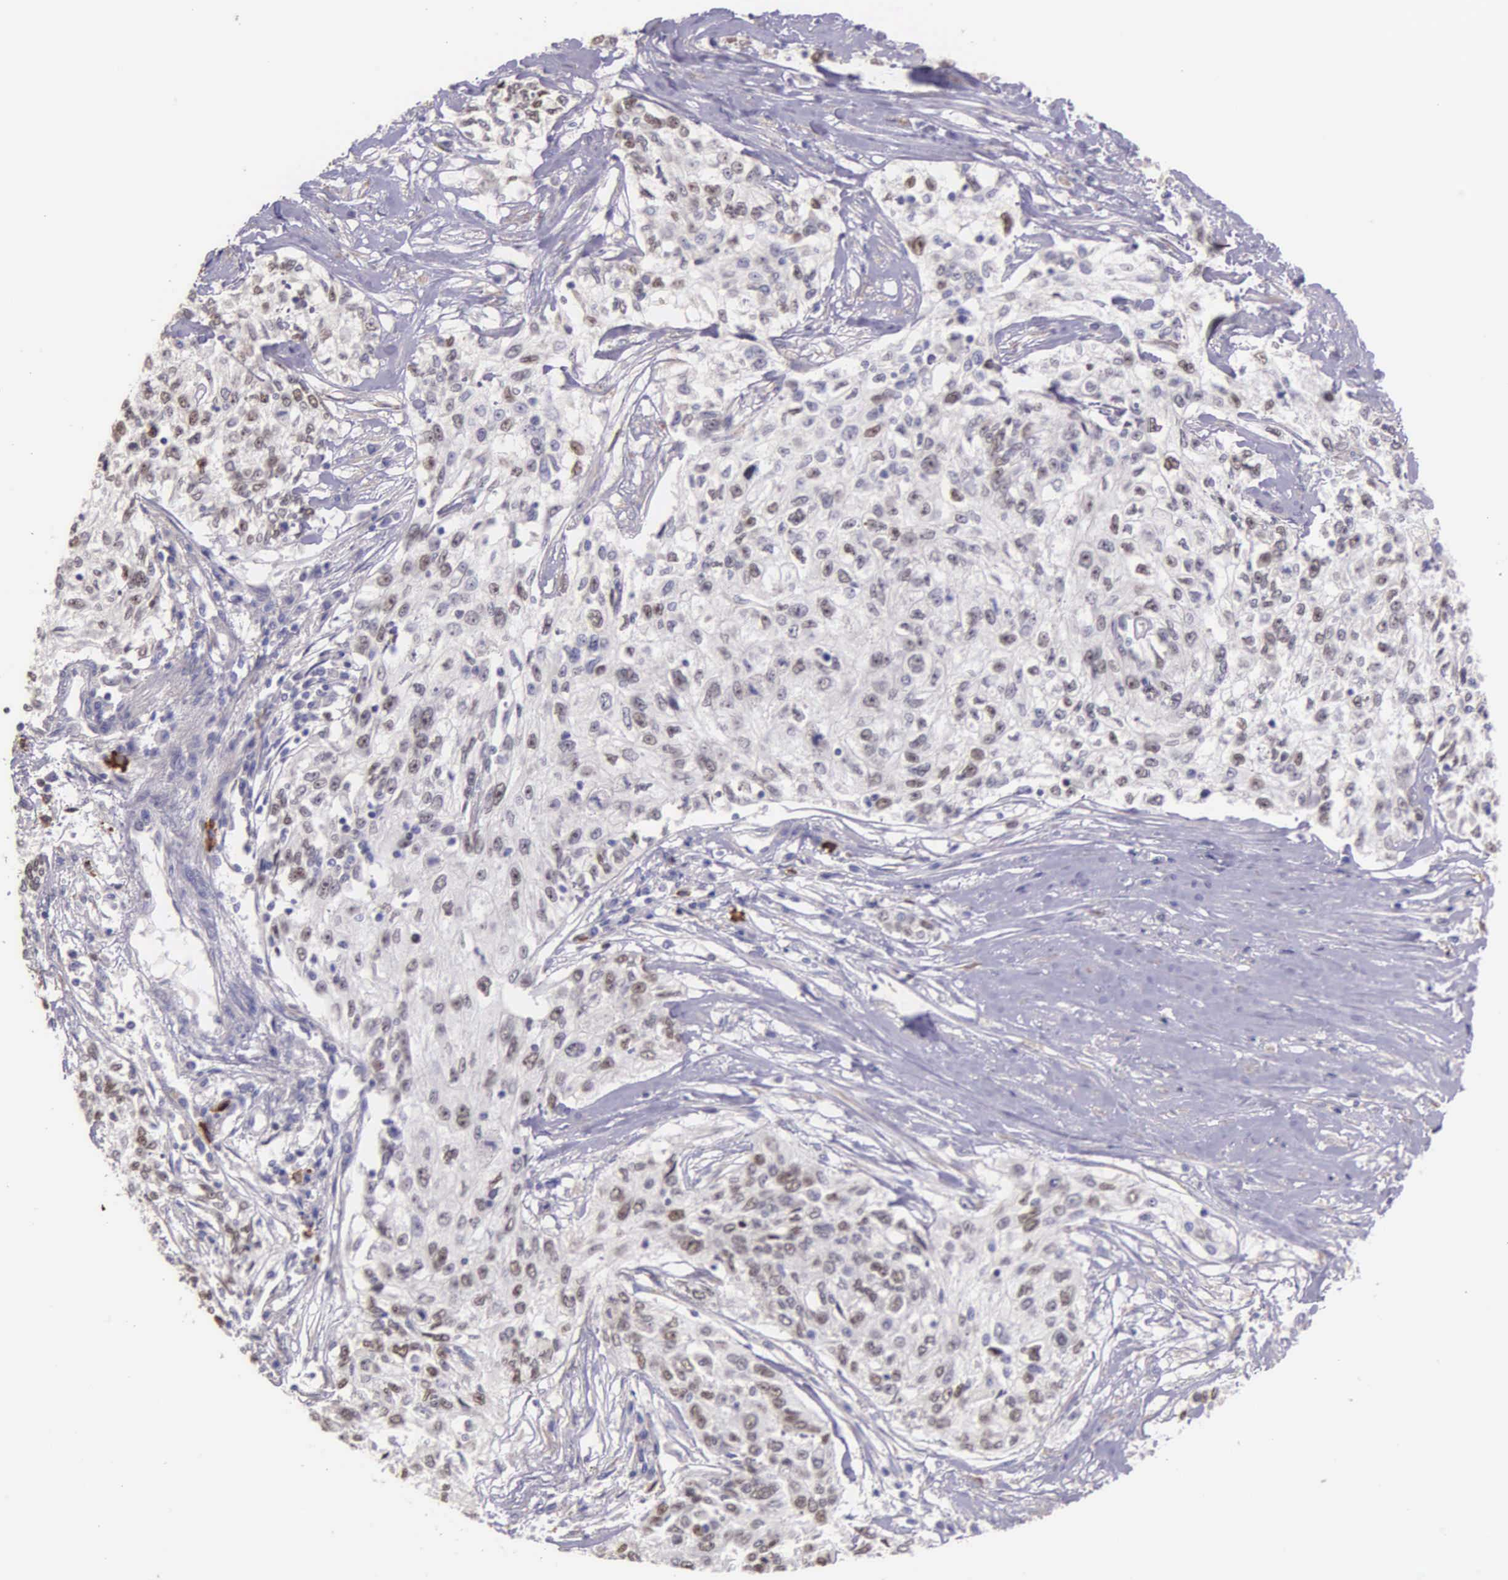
{"staining": {"intensity": "weak", "quantity": "<25%", "location": "nuclear"}, "tissue": "cervical cancer", "cell_type": "Tumor cells", "image_type": "cancer", "snomed": [{"axis": "morphology", "description": "Squamous cell carcinoma, NOS"}, {"axis": "topography", "description": "Cervix"}], "caption": "Immunohistochemistry photomicrograph of cervical cancer (squamous cell carcinoma) stained for a protein (brown), which displays no staining in tumor cells.", "gene": "MCM5", "patient": {"sex": "female", "age": 57}}